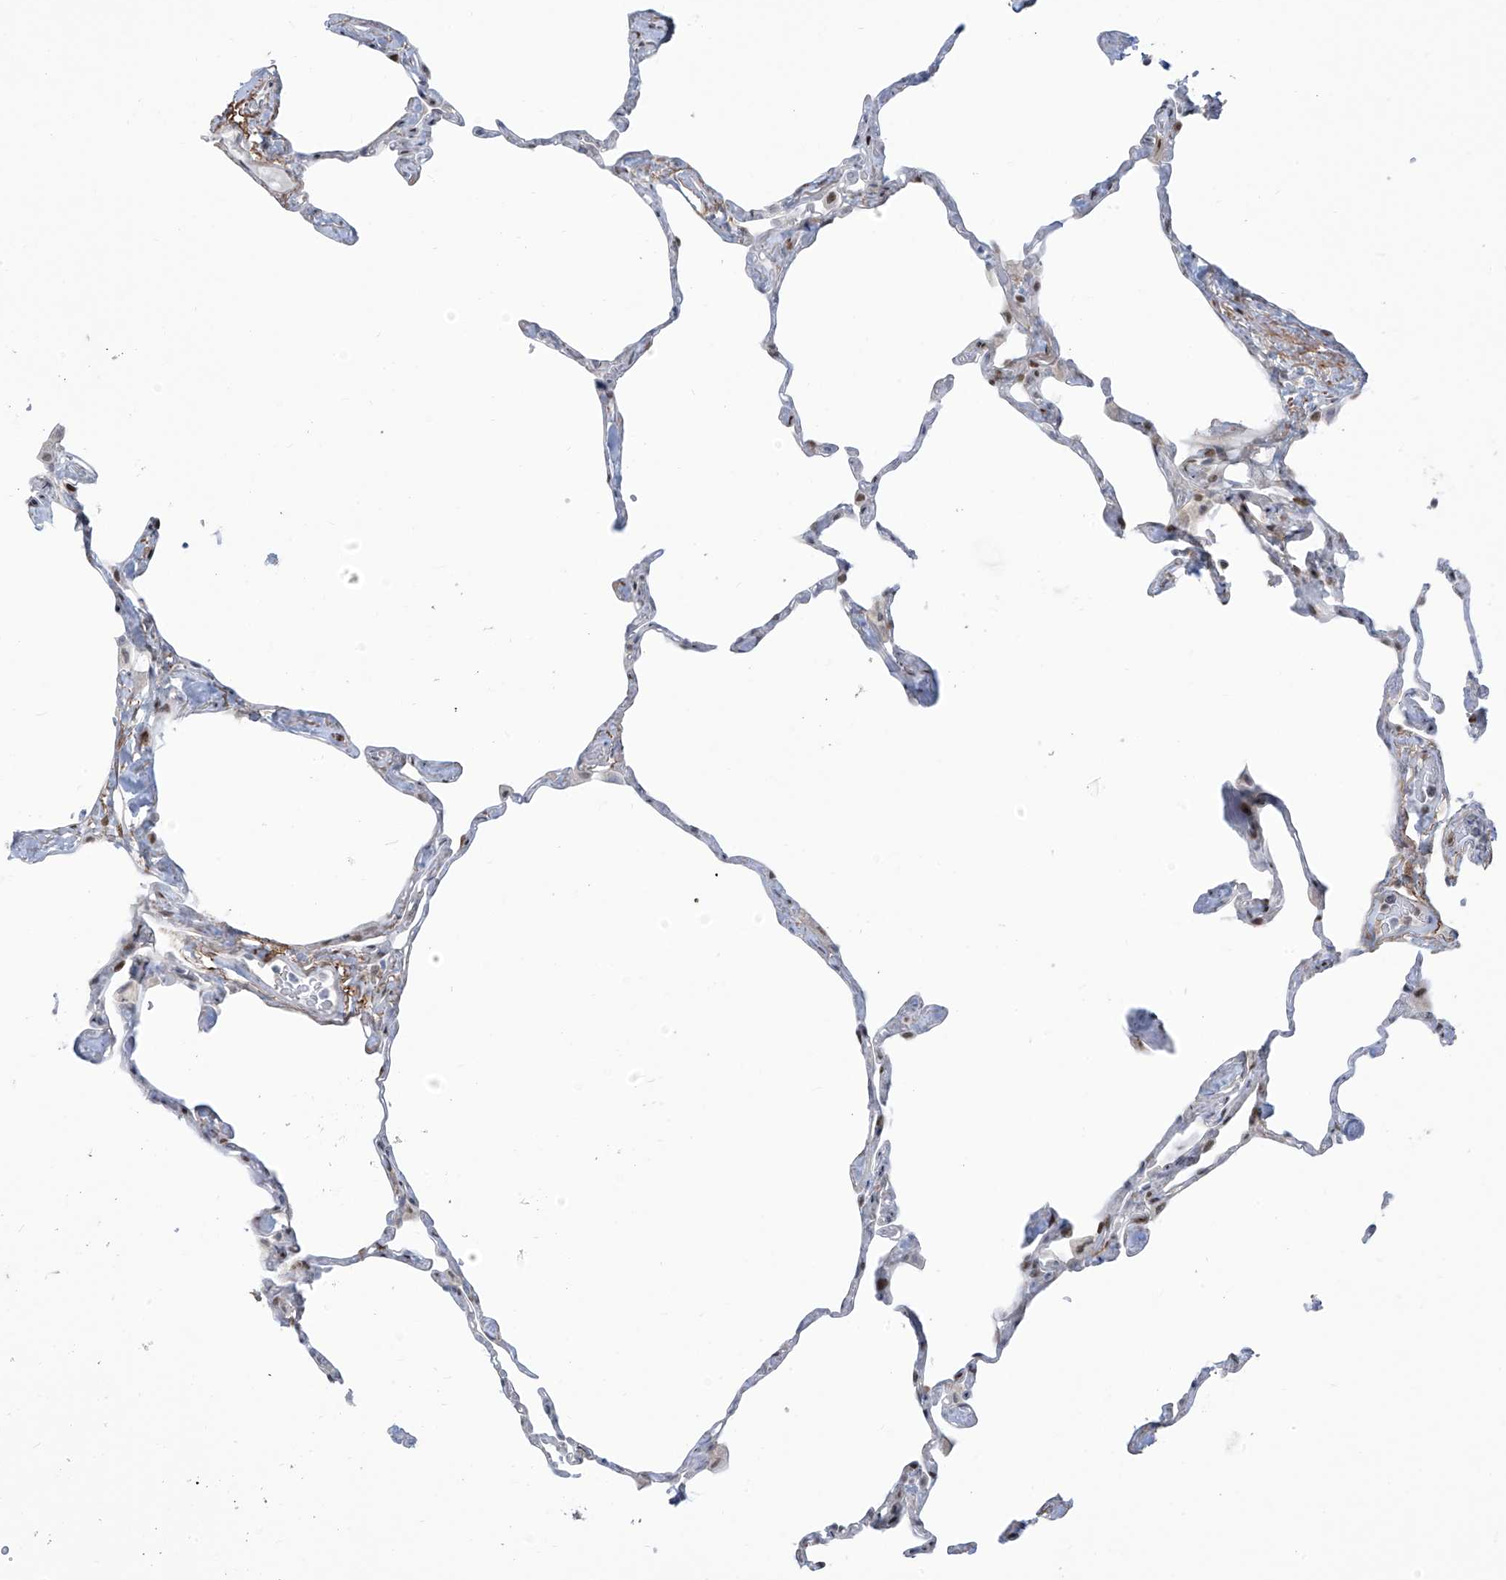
{"staining": {"intensity": "moderate", "quantity": "<25%", "location": "nuclear"}, "tissue": "lung", "cell_type": "Alveolar cells", "image_type": "normal", "snomed": [{"axis": "morphology", "description": "Normal tissue, NOS"}, {"axis": "topography", "description": "Lung"}], "caption": "Immunohistochemistry staining of normal lung, which reveals low levels of moderate nuclear staining in approximately <25% of alveolar cells indicating moderate nuclear protein positivity. The staining was performed using DAB (brown) for protein detection and nuclei were counterstained in hematoxylin (blue).", "gene": "LIN9", "patient": {"sex": "male", "age": 65}}